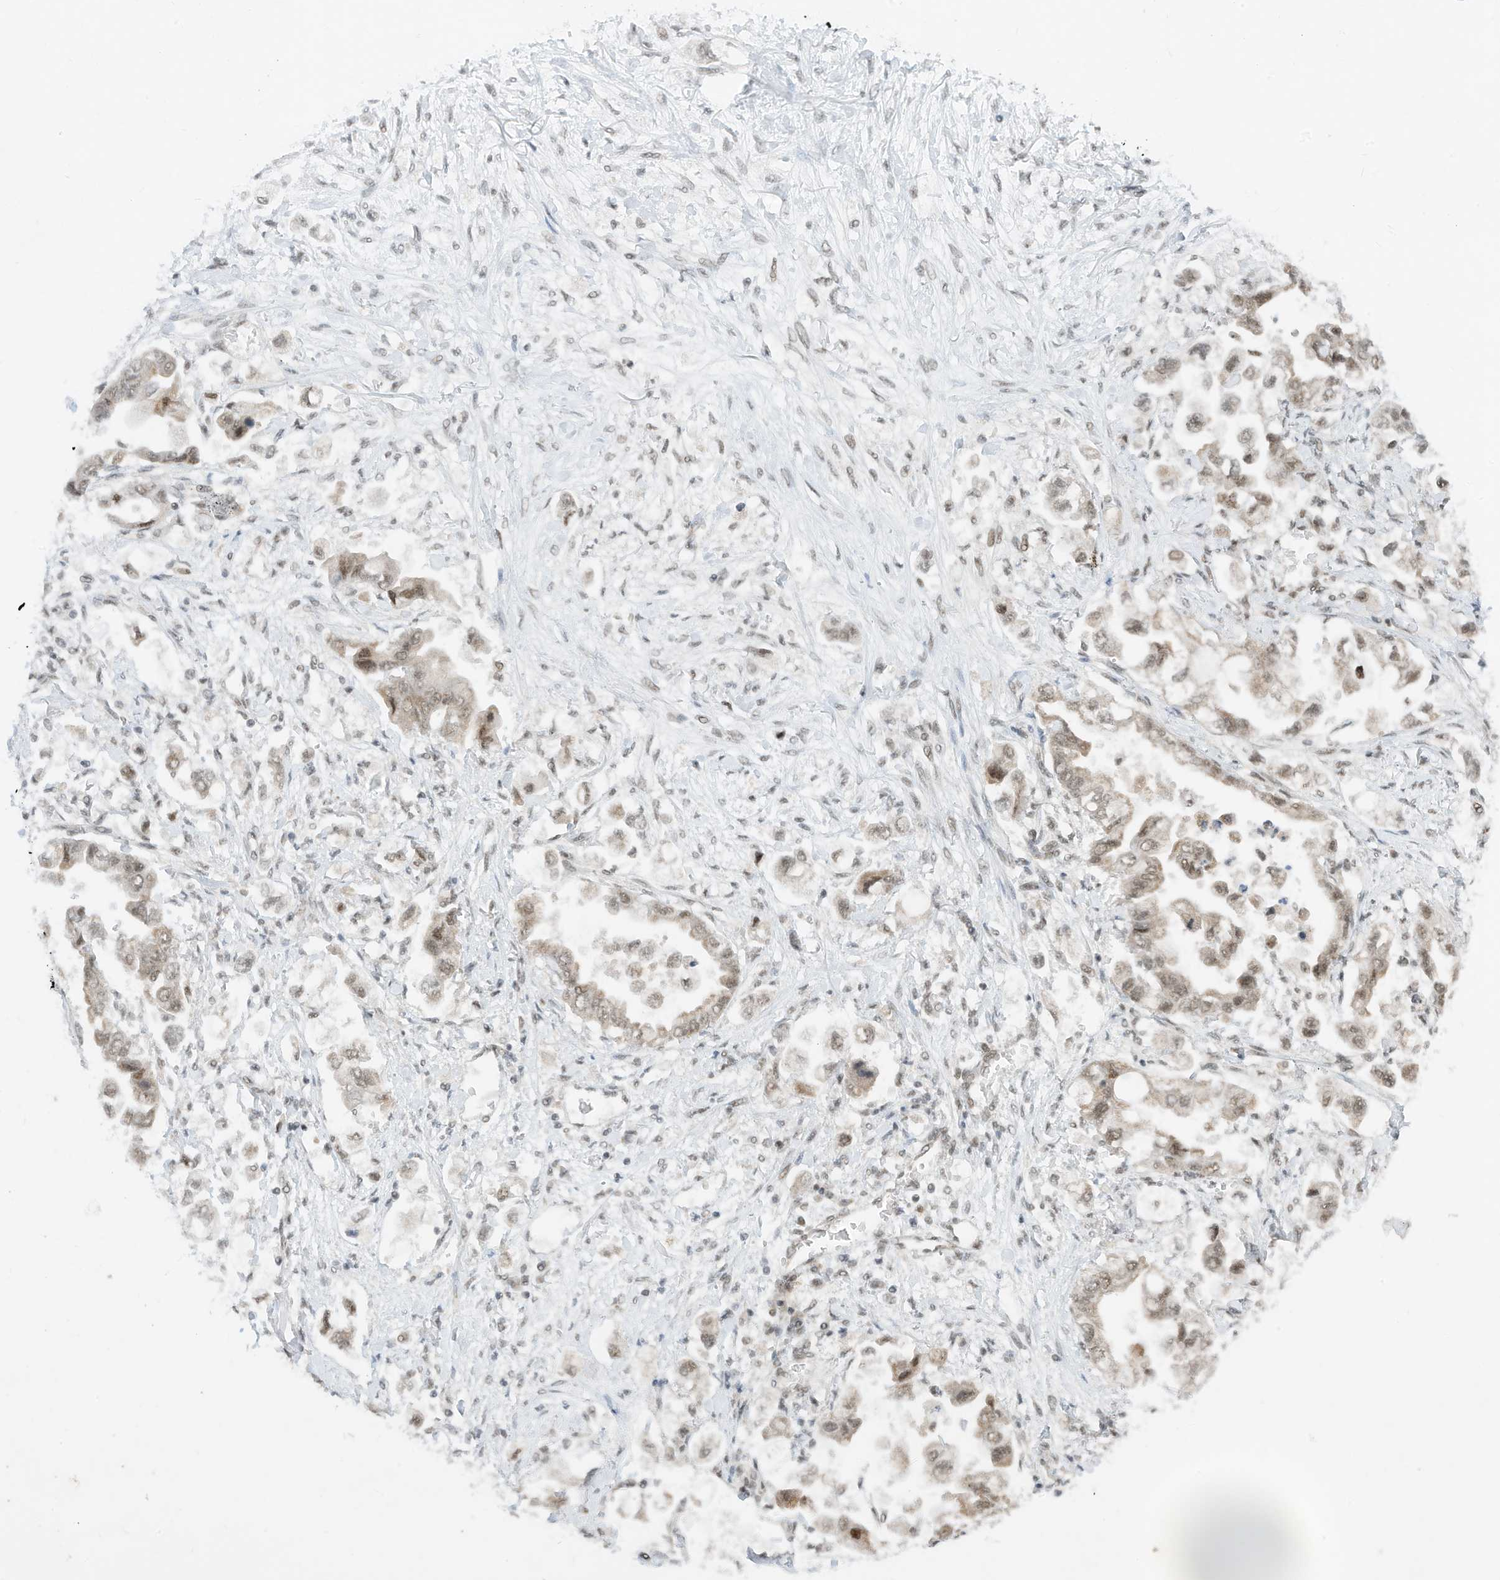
{"staining": {"intensity": "weak", "quantity": ">75%", "location": "cytoplasmic/membranous,nuclear"}, "tissue": "stomach cancer", "cell_type": "Tumor cells", "image_type": "cancer", "snomed": [{"axis": "morphology", "description": "Adenocarcinoma, NOS"}, {"axis": "topography", "description": "Stomach"}], "caption": "Human stomach cancer stained with a brown dye exhibits weak cytoplasmic/membranous and nuclear positive expression in about >75% of tumor cells.", "gene": "AURKAIP1", "patient": {"sex": "male", "age": 62}}